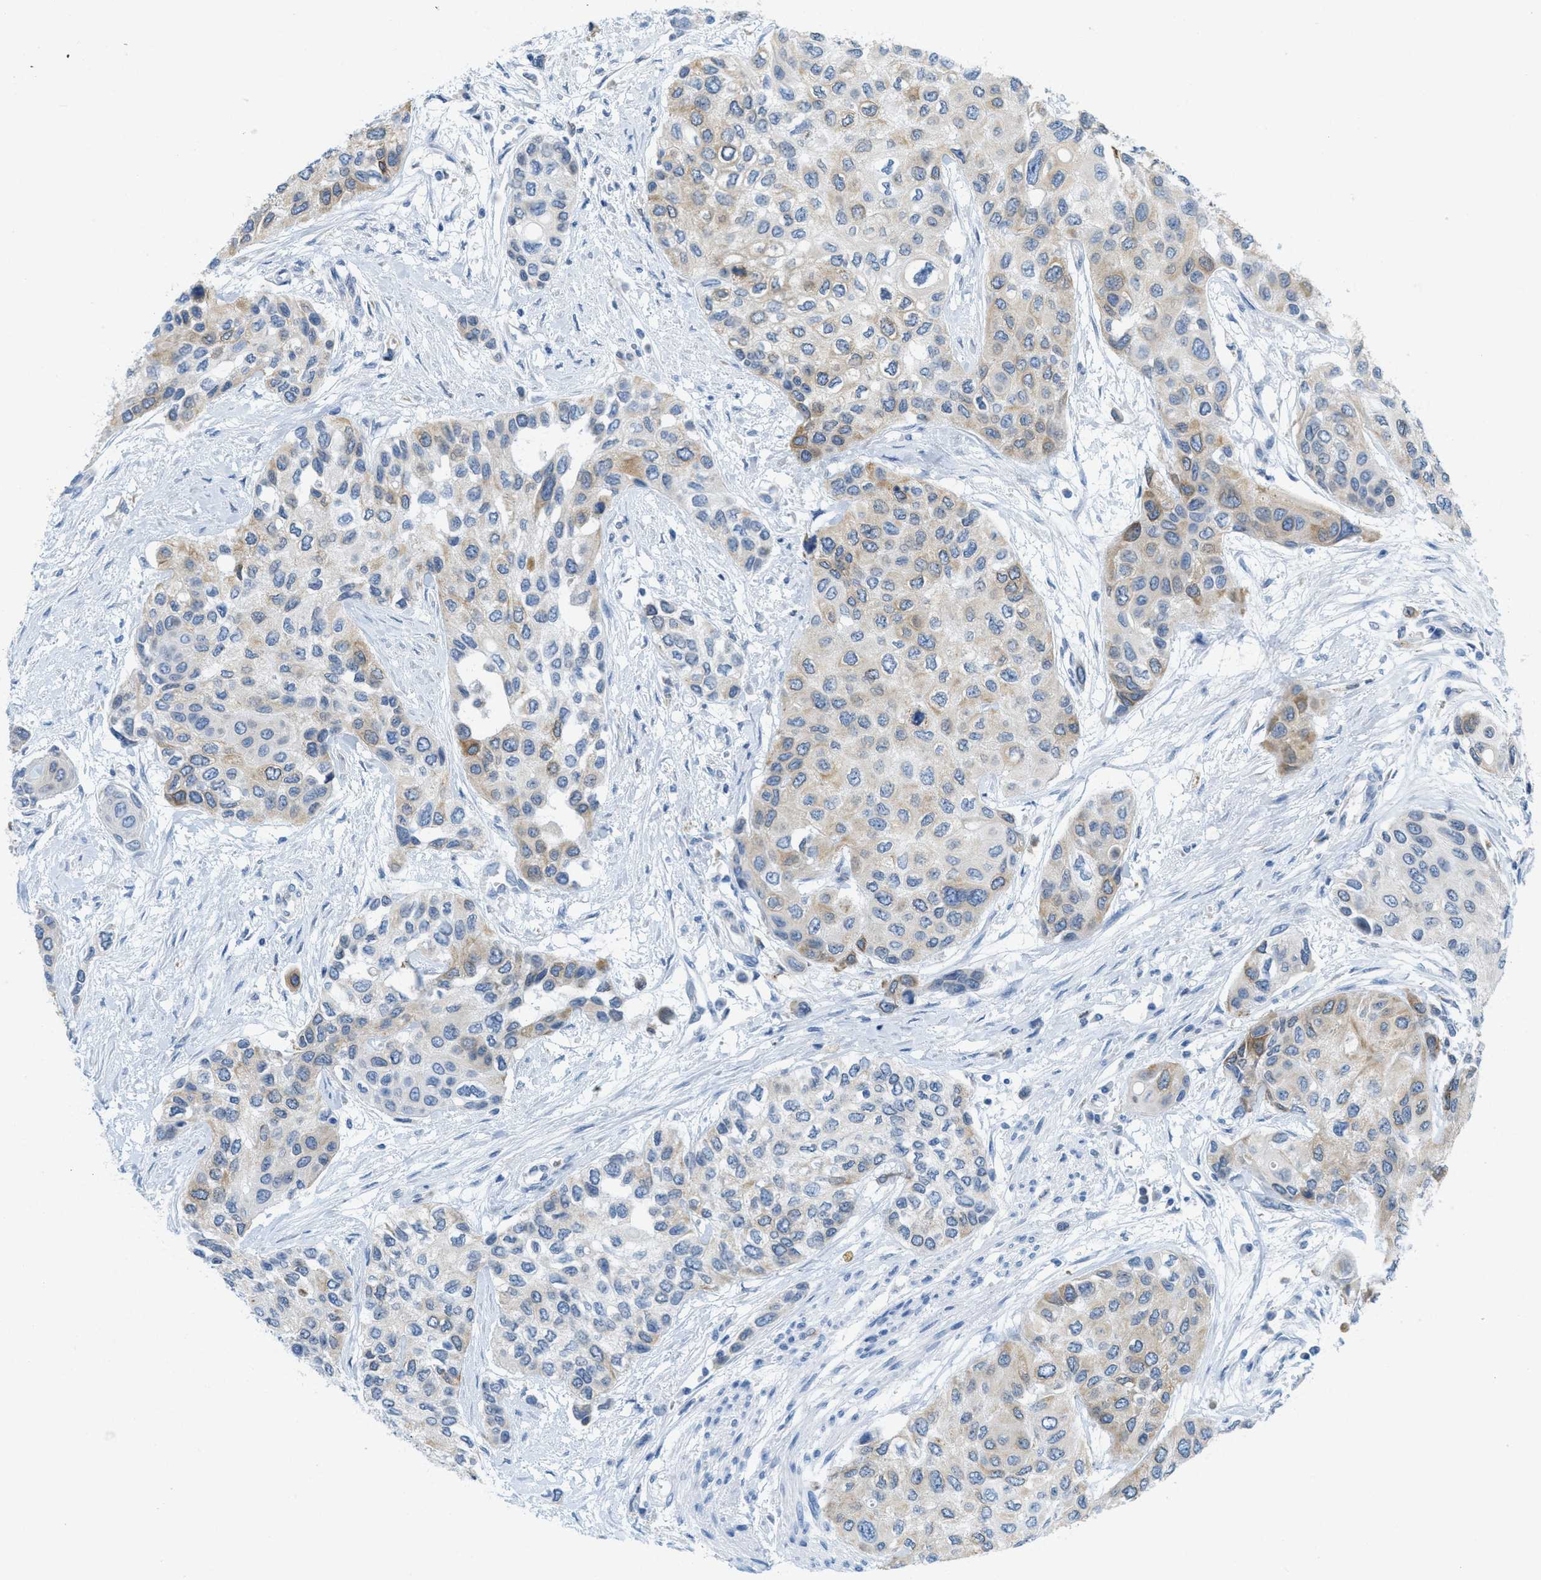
{"staining": {"intensity": "weak", "quantity": "25%-75%", "location": "cytoplasmic/membranous"}, "tissue": "urothelial cancer", "cell_type": "Tumor cells", "image_type": "cancer", "snomed": [{"axis": "morphology", "description": "Urothelial carcinoma, High grade"}, {"axis": "topography", "description": "Urinary bladder"}], "caption": "Brown immunohistochemical staining in urothelial carcinoma (high-grade) shows weak cytoplasmic/membranous positivity in about 25%-75% of tumor cells. The staining was performed using DAB, with brown indicating positive protein expression. Nuclei are stained blue with hematoxylin.", "gene": "TEX264", "patient": {"sex": "female", "age": 56}}